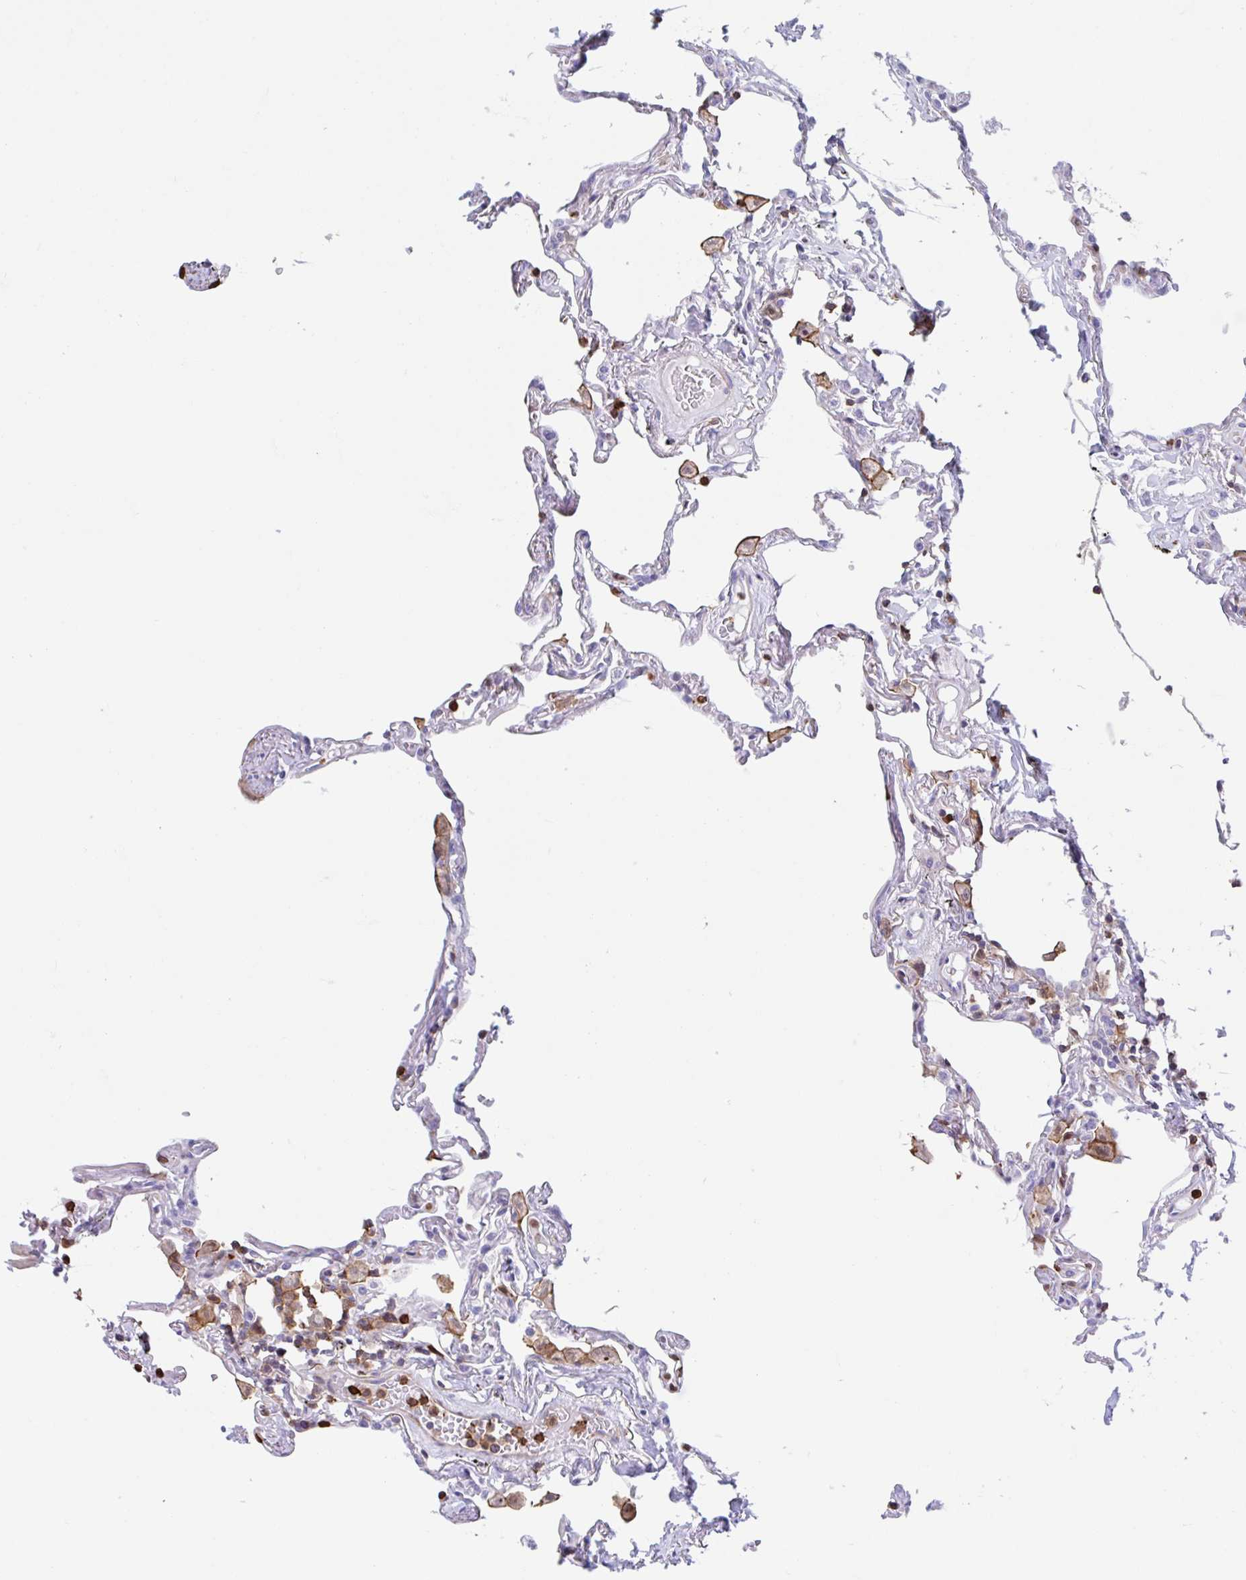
{"staining": {"intensity": "negative", "quantity": "none", "location": "none"}, "tissue": "lung", "cell_type": "Alveolar cells", "image_type": "normal", "snomed": [{"axis": "morphology", "description": "Normal tissue, NOS"}, {"axis": "topography", "description": "Lung"}], "caption": "Alveolar cells are negative for brown protein staining in unremarkable lung. (DAB (3,3'-diaminobenzidine) immunohistochemistry with hematoxylin counter stain).", "gene": "EFHD1", "patient": {"sex": "female", "age": 67}}